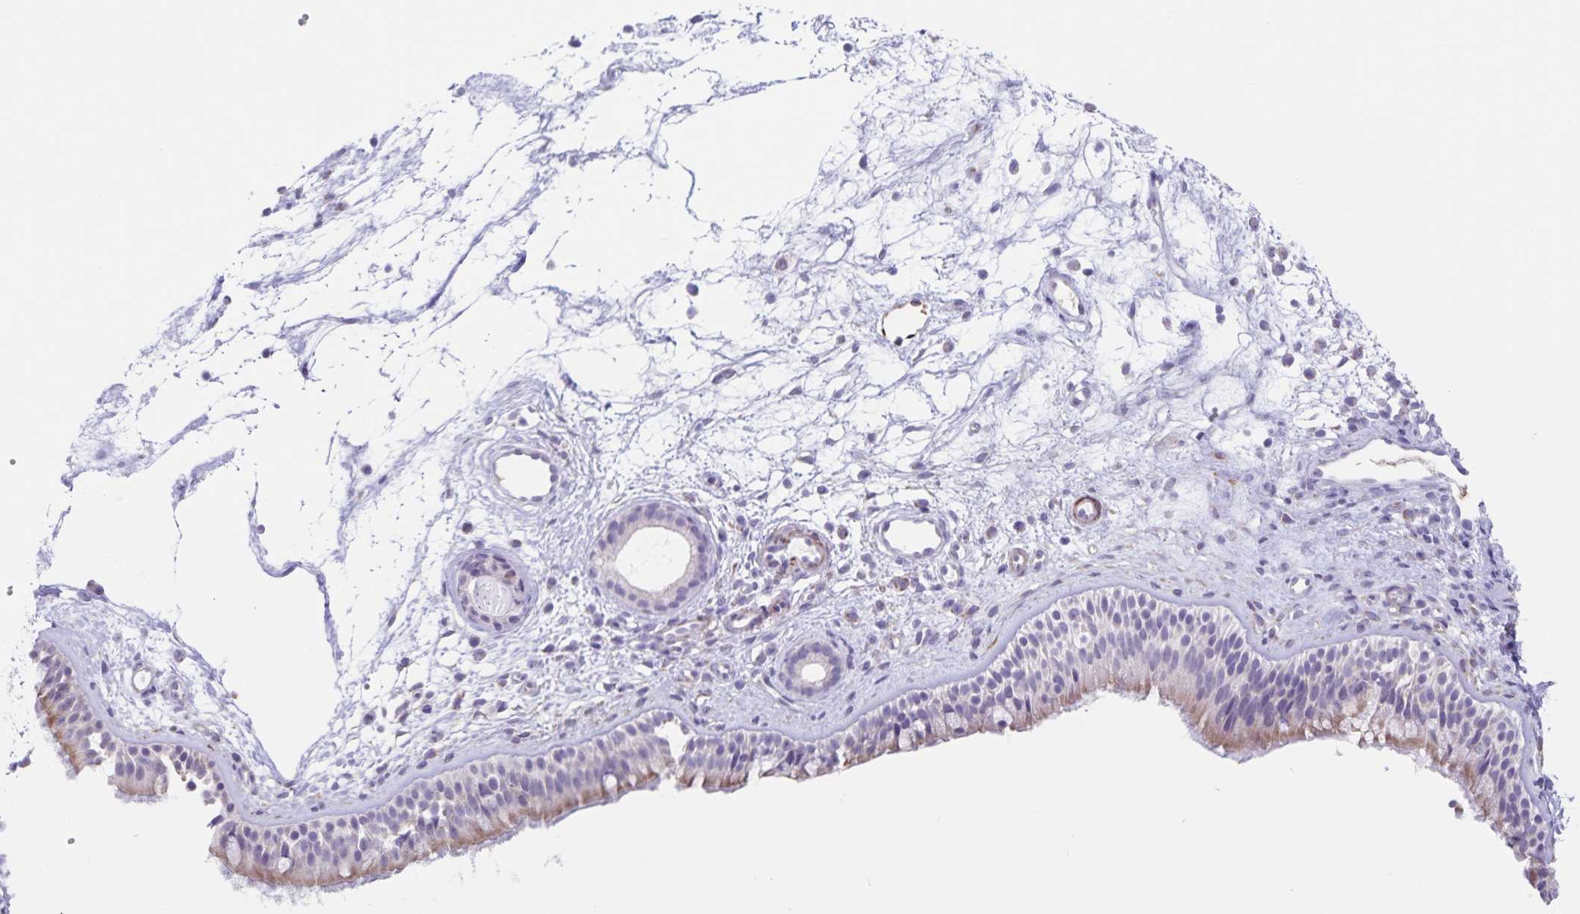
{"staining": {"intensity": "weak", "quantity": "25%-75%", "location": "cytoplasmic/membranous"}, "tissue": "nasopharynx", "cell_type": "Respiratory epithelial cells", "image_type": "normal", "snomed": [{"axis": "morphology", "description": "Normal tissue, NOS"}, {"axis": "topography", "description": "Nasopharynx"}], "caption": "Protein expression analysis of benign nasopharynx exhibits weak cytoplasmic/membranous expression in about 25%-75% of respiratory epithelial cells.", "gene": "SYNM", "patient": {"sex": "female", "age": 70}}